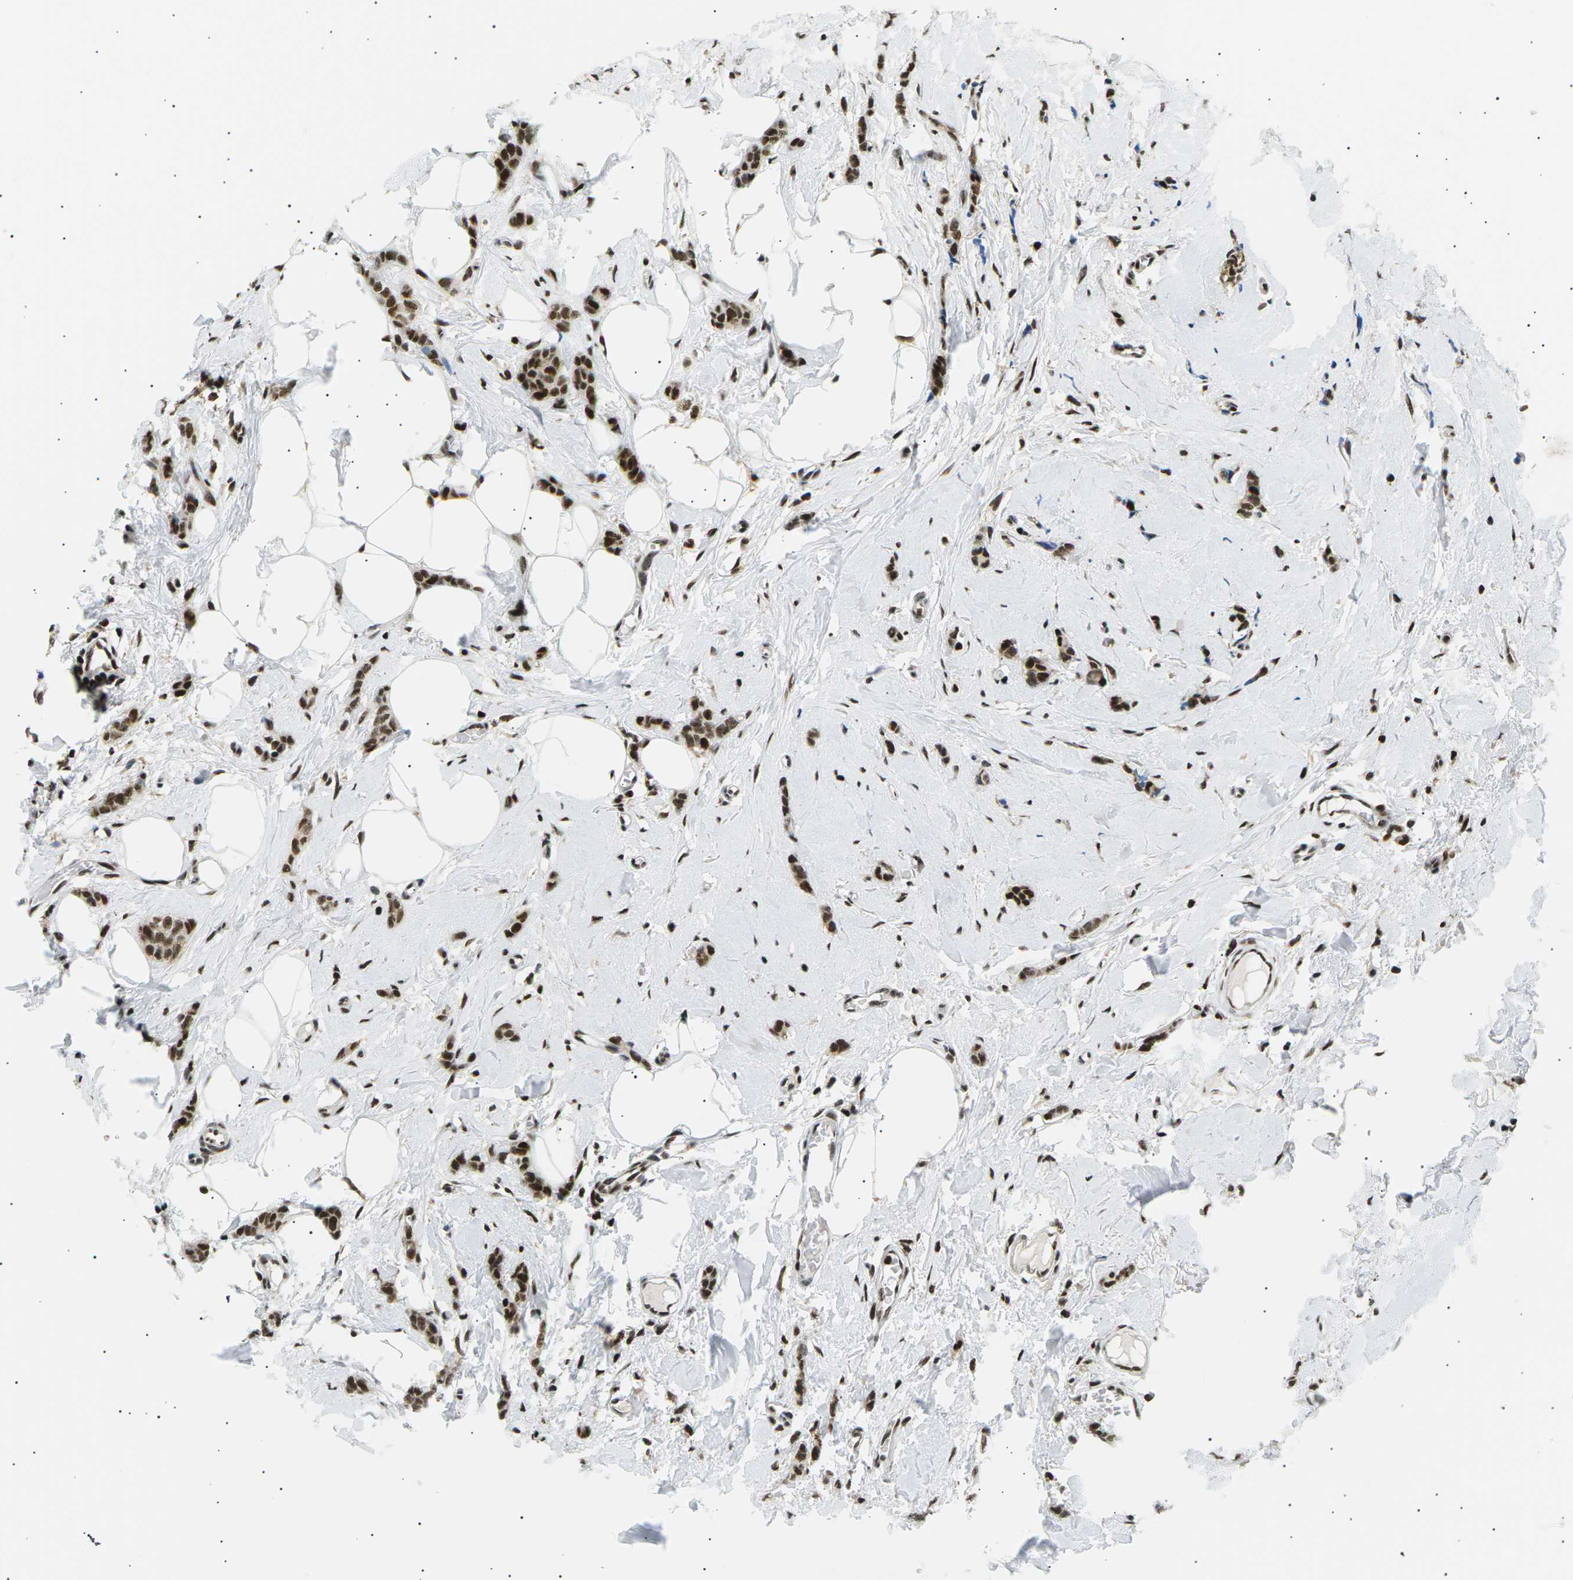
{"staining": {"intensity": "strong", "quantity": ">75%", "location": "cytoplasmic/membranous,nuclear"}, "tissue": "breast cancer", "cell_type": "Tumor cells", "image_type": "cancer", "snomed": [{"axis": "morphology", "description": "Lobular carcinoma"}, {"axis": "topography", "description": "Skin"}, {"axis": "topography", "description": "Breast"}], "caption": "Breast cancer stained with a protein marker shows strong staining in tumor cells.", "gene": "RPA2", "patient": {"sex": "female", "age": 46}}